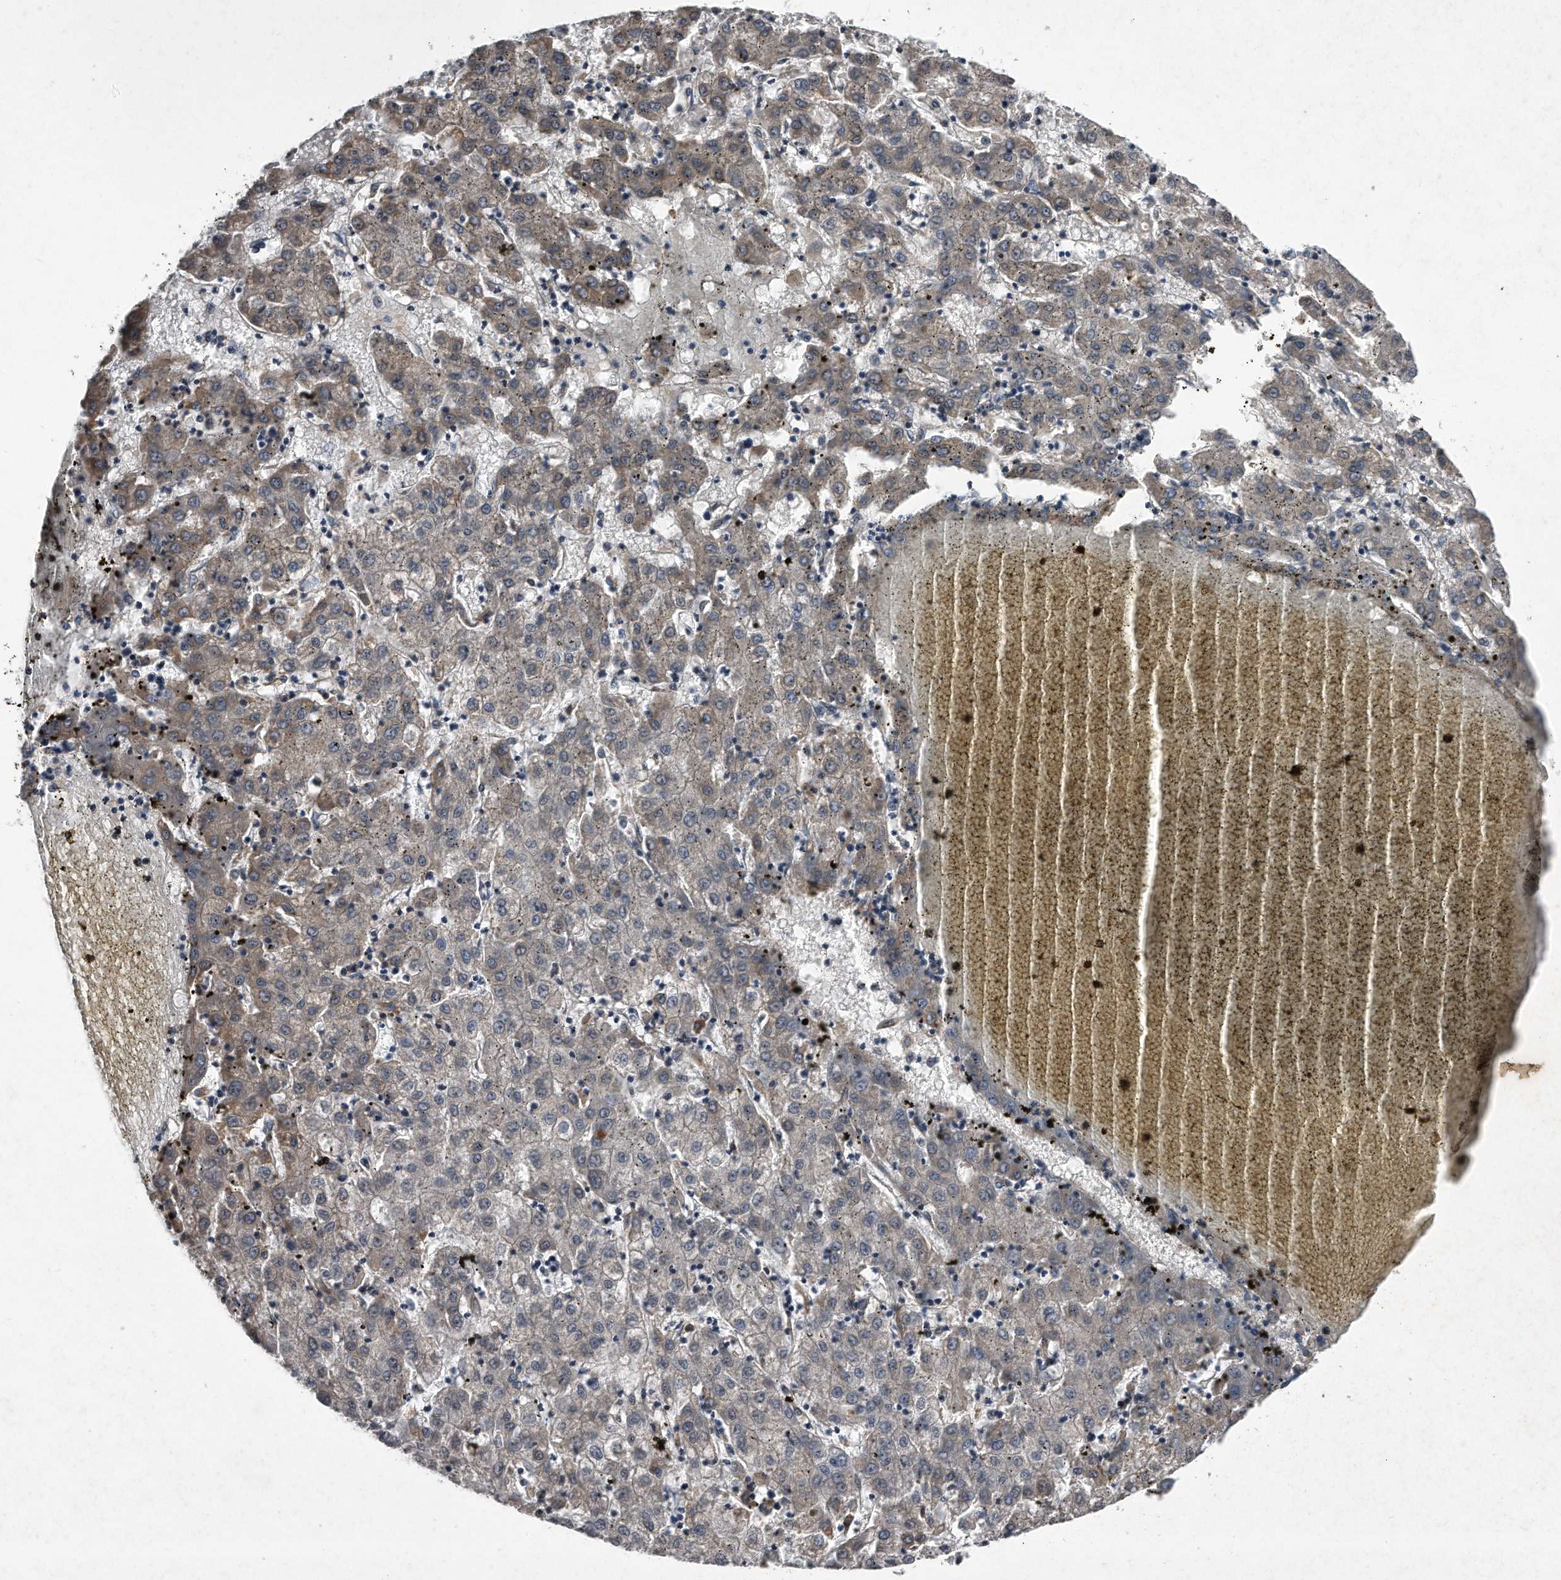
{"staining": {"intensity": "weak", "quantity": "<25%", "location": "cytoplasmic/membranous"}, "tissue": "liver cancer", "cell_type": "Tumor cells", "image_type": "cancer", "snomed": [{"axis": "morphology", "description": "Carcinoma, Hepatocellular, NOS"}, {"axis": "topography", "description": "Liver"}], "caption": "There is no significant staining in tumor cells of hepatocellular carcinoma (liver). The staining is performed using DAB (3,3'-diaminobenzidine) brown chromogen with nuclei counter-stained in using hematoxylin.", "gene": "DAB1", "patient": {"sex": "male", "age": 72}}